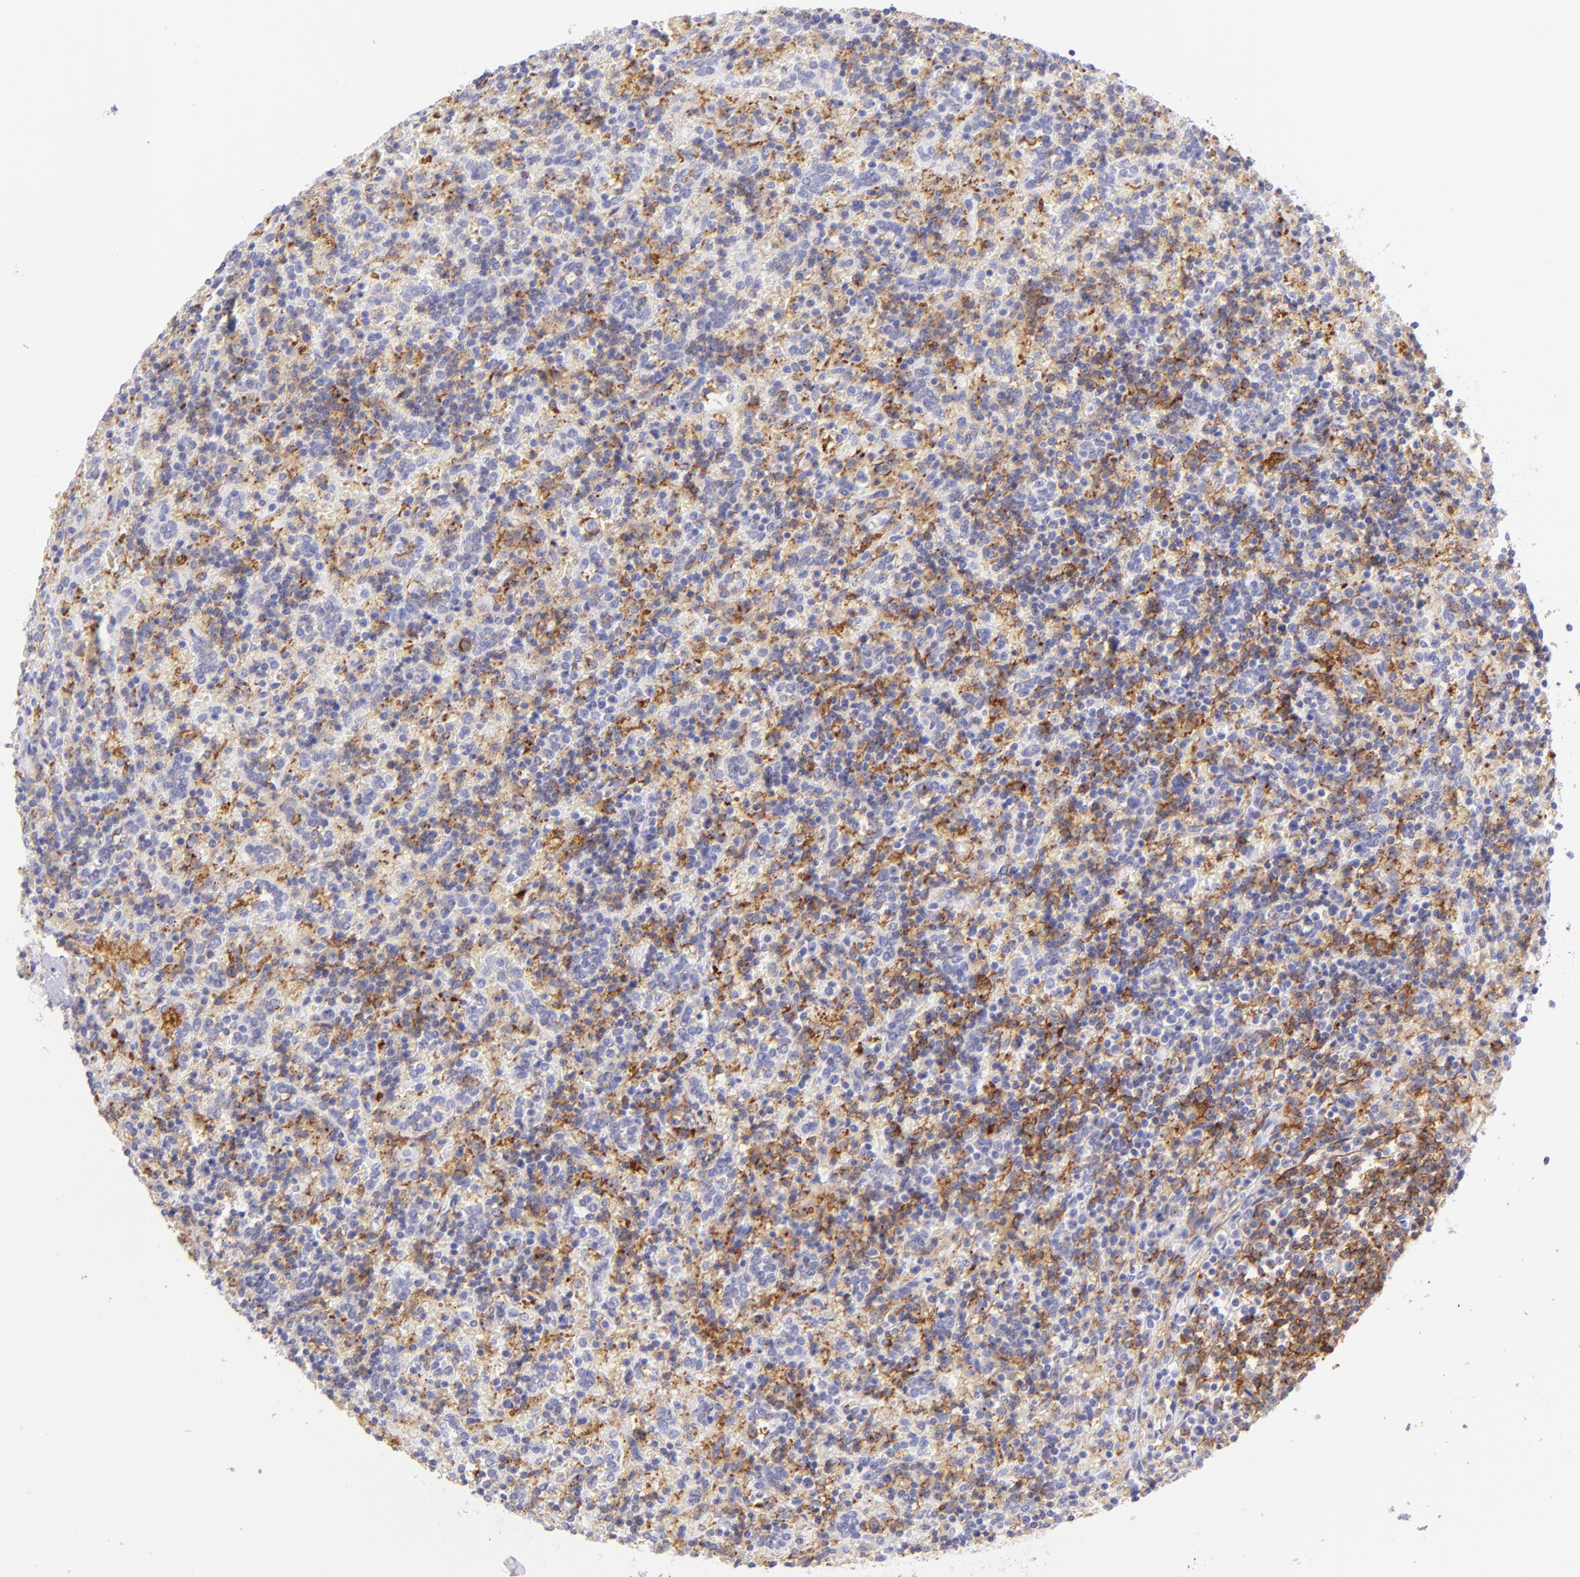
{"staining": {"intensity": "weak", "quantity": "25%-75%", "location": "cytoplasmic/membranous"}, "tissue": "lymphoma", "cell_type": "Tumor cells", "image_type": "cancer", "snomed": [{"axis": "morphology", "description": "Malignant lymphoma, non-Hodgkin's type, Low grade"}, {"axis": "topography", "description": "Spleen"}], "caption": "Immunohistochemical staining of lymphoma reveals low levels of weak cytoplasmic/membranous staining in about 25%-75% of tumor cells. (DAB = brown stain, brightfield microscopy at high magnification).", "gene": "CD72", "patient": {"sex": "male", "age": 67}}